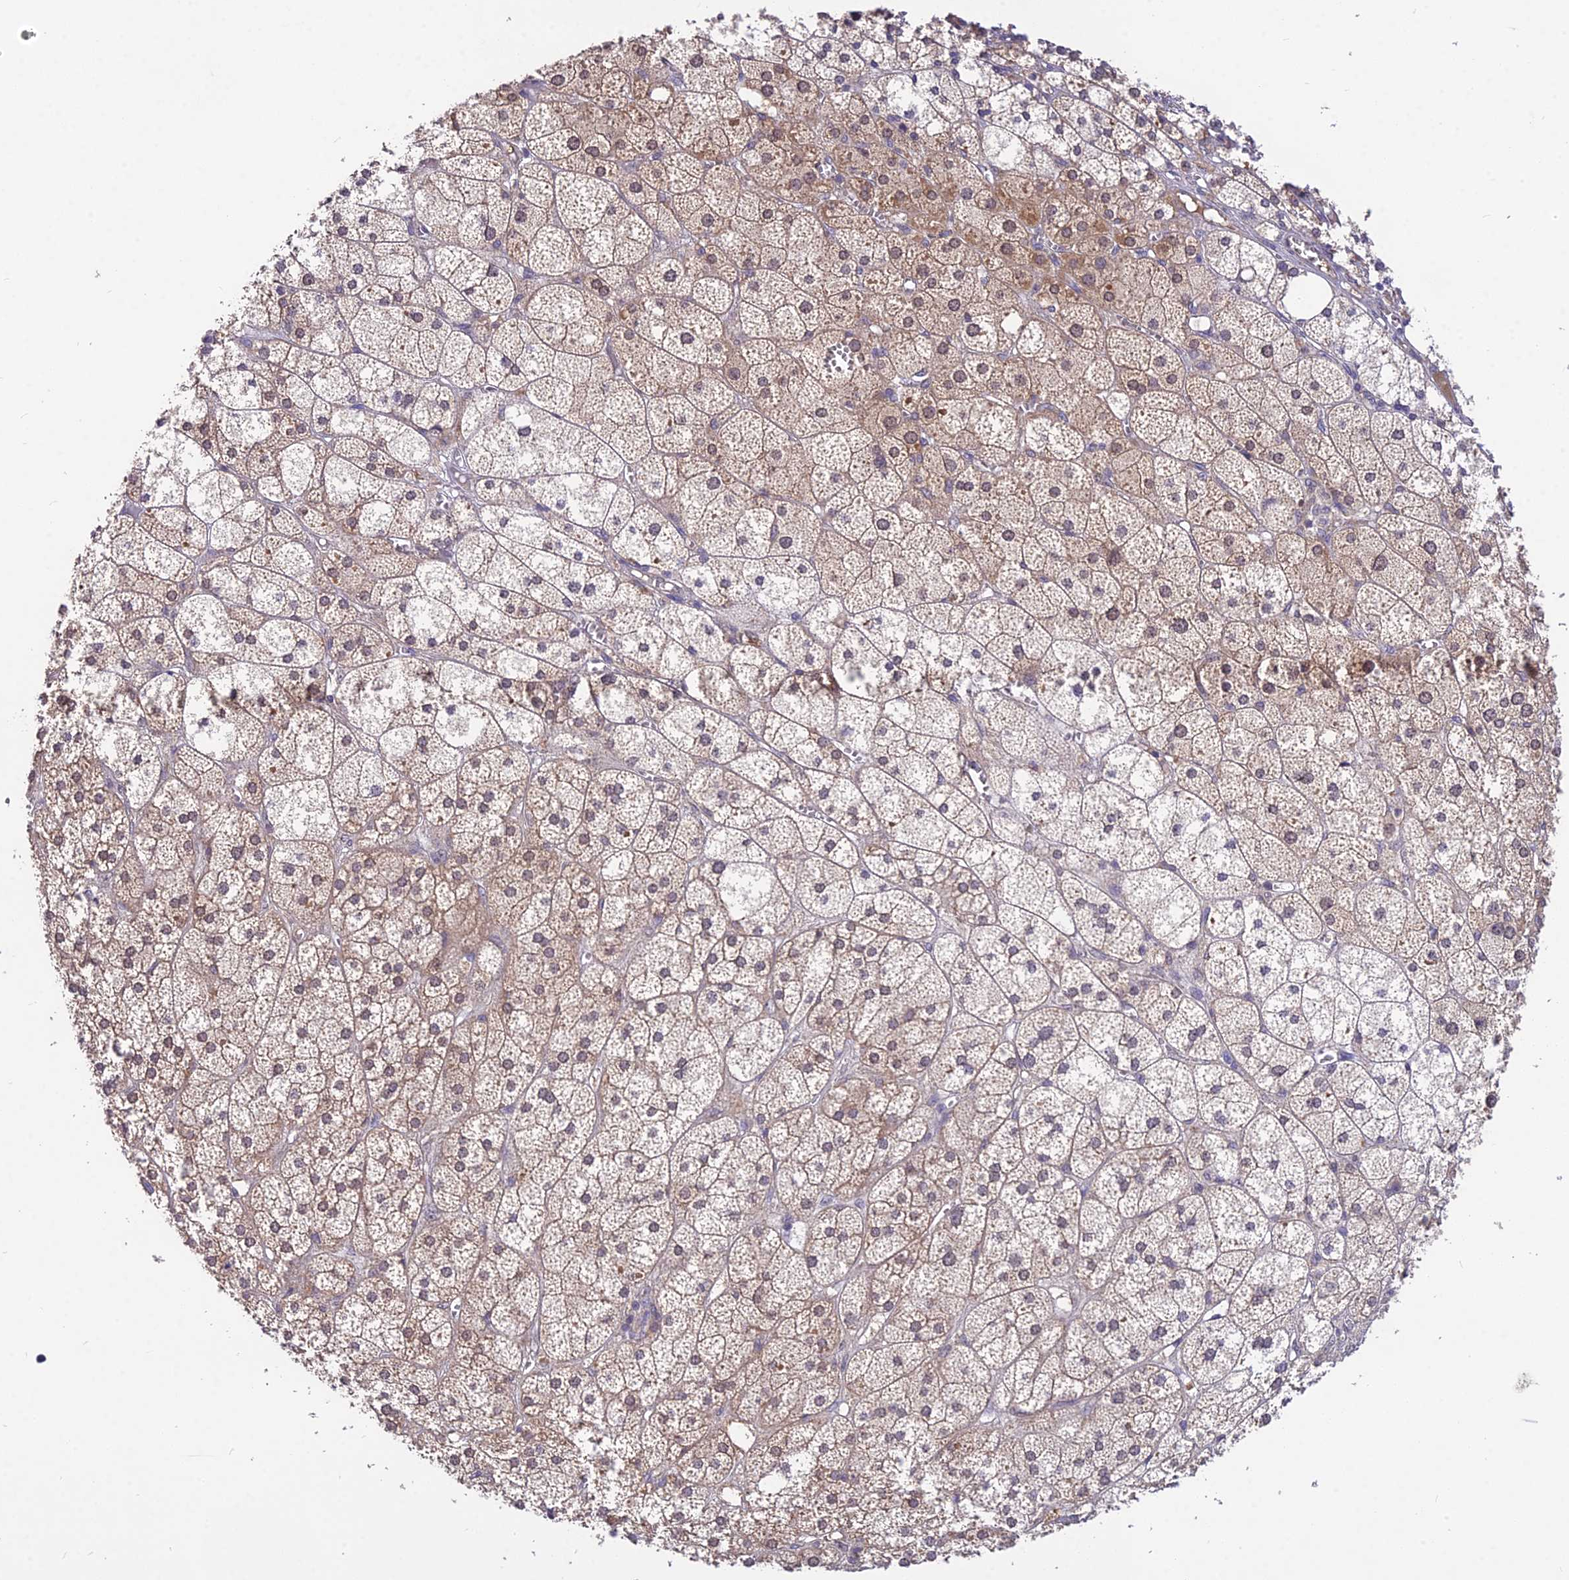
{"staining": {"intensity": "moderate", "quantity": ">75%", "location": "cytoplasmic/membranous"}, "tissue": "adrenal gland", "cell_type": "Glandular cells", "image_type": "normal", "snomed": [{"axis": "morphology", "description": "Normal tissue, NOS"}, {"axis": "topography", "description": "Adrenal gland"}], "caption": "Benign adrenal gland reveals moderate cytoplasmic/membranous positivity in about >75% of glandular cells, visualized by immunohistochemistry. (Brightfield microscopy of DAB IHC at high magnification).", "gene": "PGK1", "patient": {"sex": "female", "age": 61}}